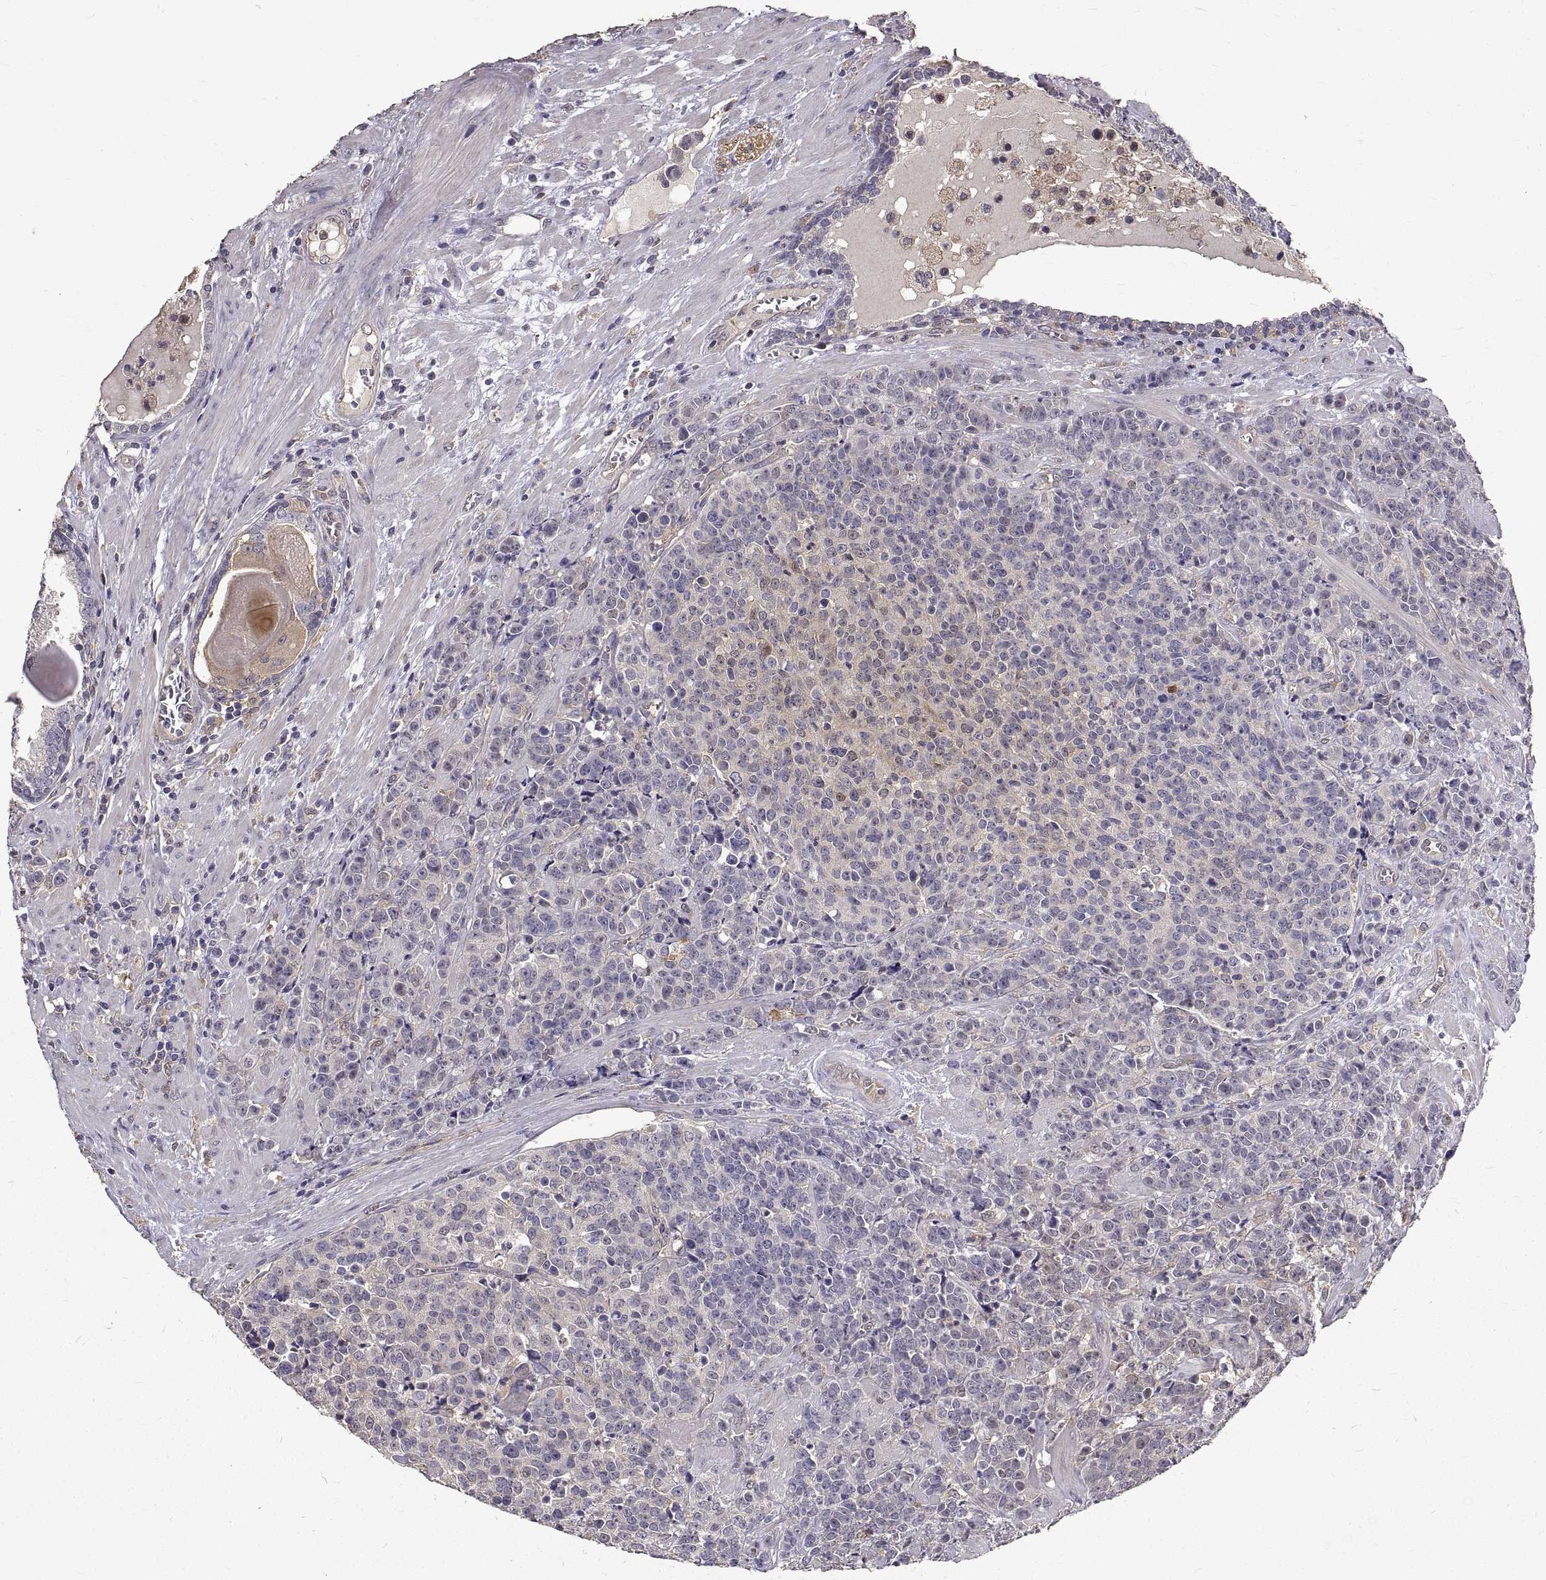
{"staining": {"intensity": "weak", "quantity": "<25%", "location": "cytoplasmic/membranous"}, "tissue": "prostate cancer", "cell_type": "Tumor cells", "image_type": "cancer", "snomed": [{"axis": "morphology", "description": "Adenocarcinoma, NOS"}, {"axis": "topography", "description": "Prostate"}], "caption": "Micrograph shows no protein positivity in tumor cells of adenocarcinoma (prostate) tissue.", "gene": "PEA15", "patient": {"sex": "male", "age": 67}}